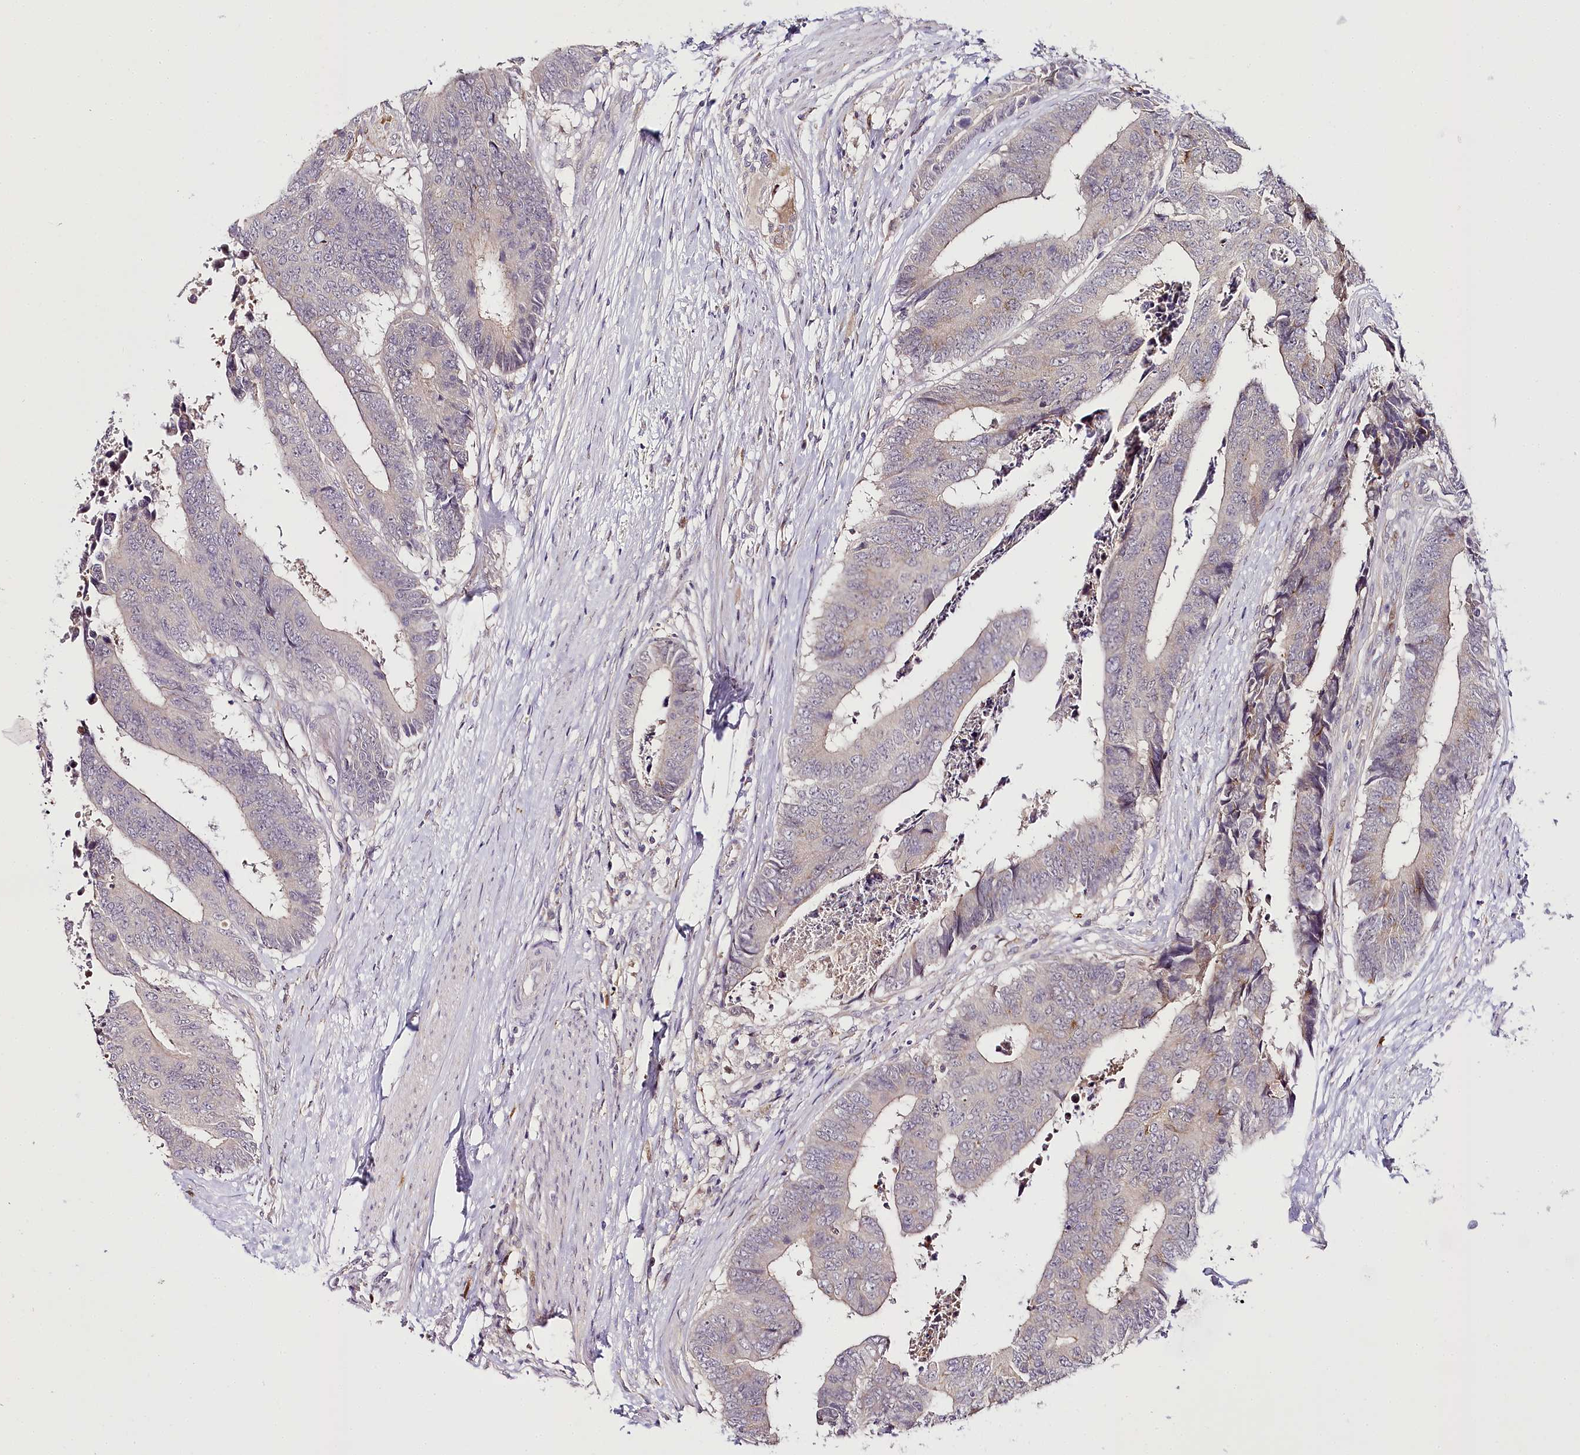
{"staining": {"intensity": "negative", "quantity": "none", "location": "none"}, "tissue": "colorectal cancer", "cell_type": "Tumor cells", "image_type": "cancer", "snomed": [{"axis": "morphology", "description": "Adenocarcinoma, NOS"}, {"axis": "topography", "description": "Rectum"}], "caption": "Tumor cells are negative for protein expression in human colorectal cancer.", "gene": "VWA5A", "patient": {"sex": "male", "age": 84}}